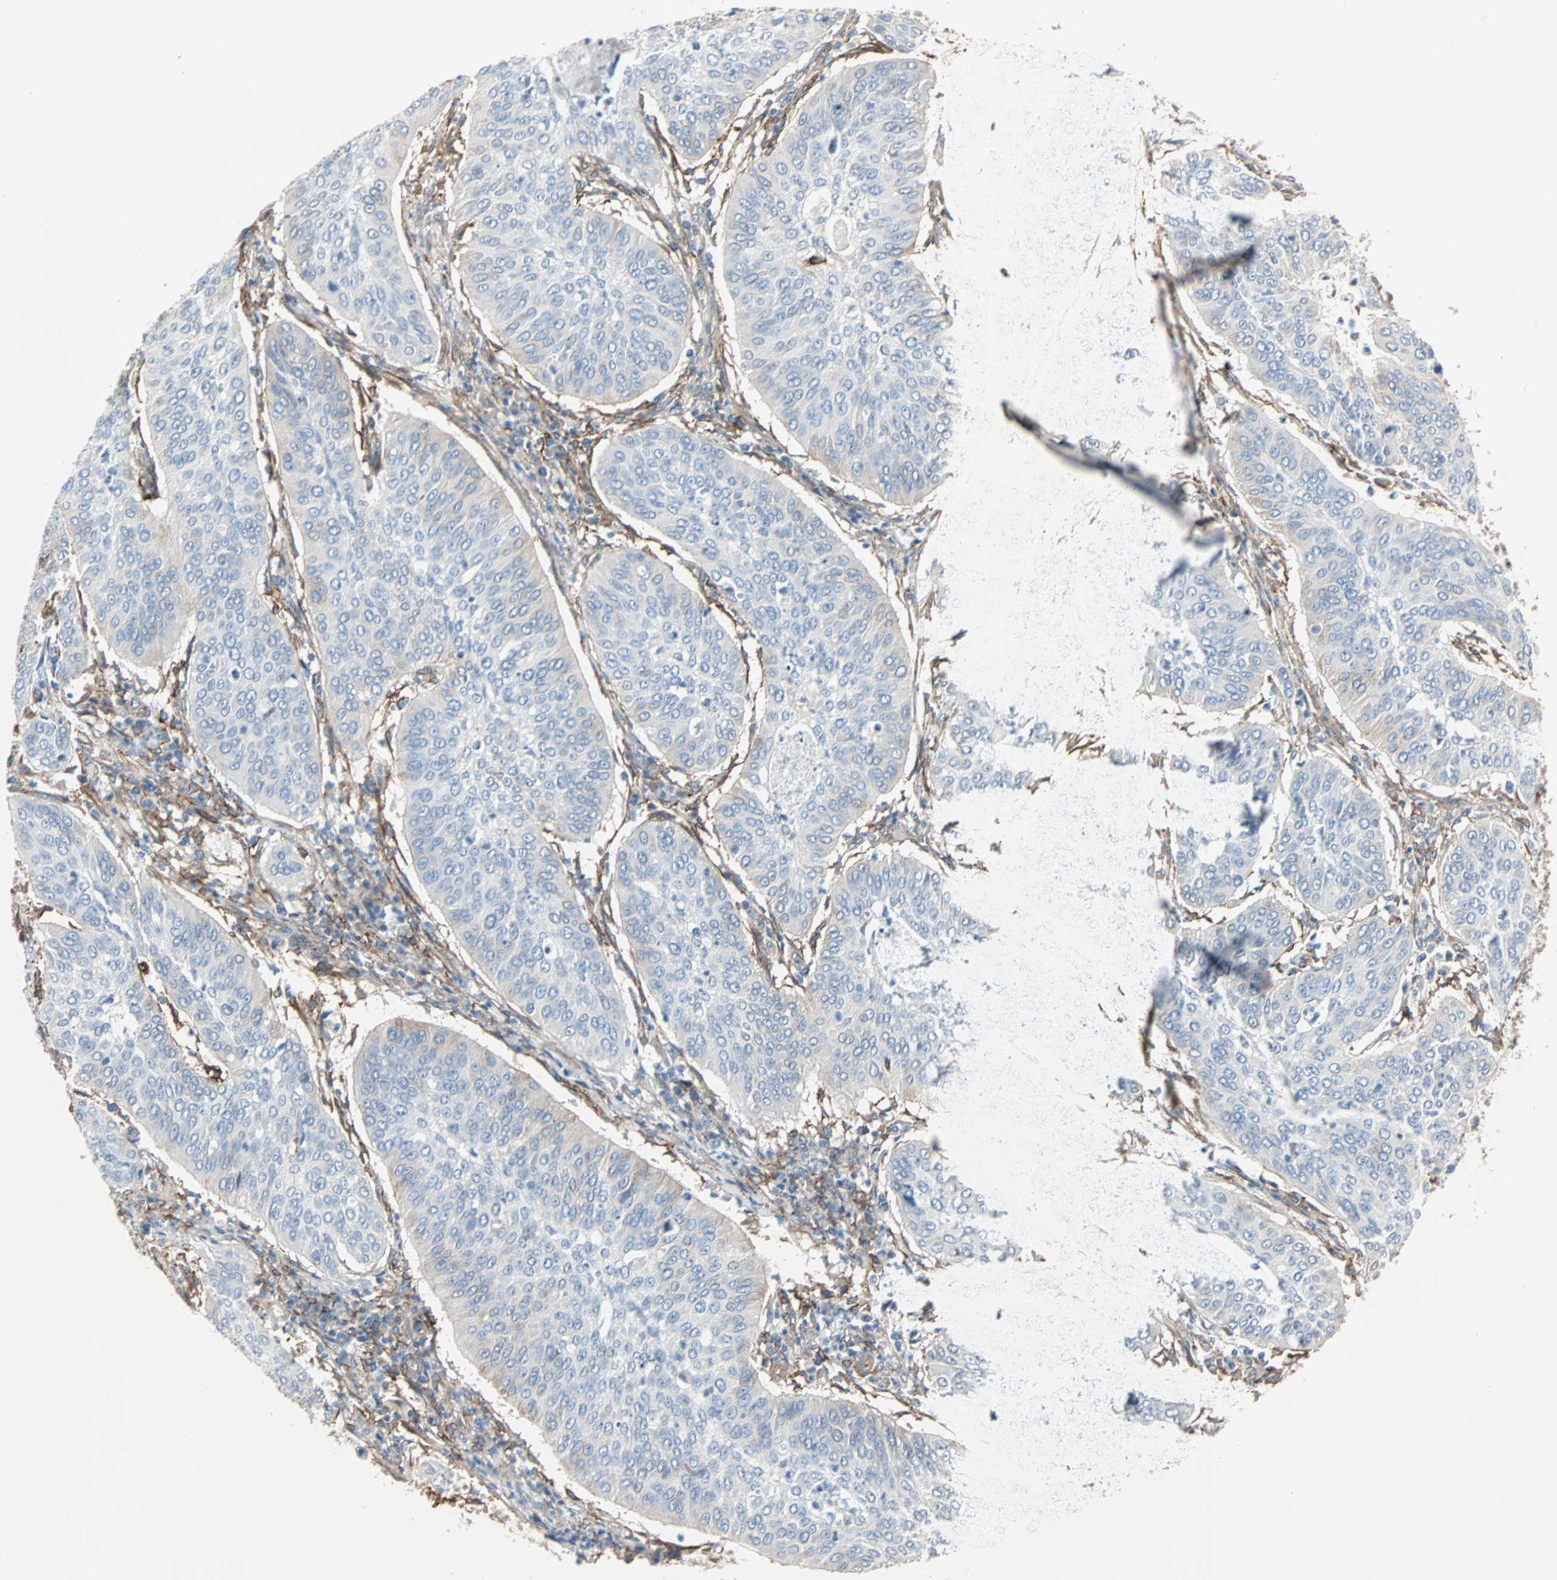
{"staining": {"intensity": "negative", "quantity": "none", "location": "none"}, "tissue": "cervical cancer", "cell_type": "Tumor cells", "image_type": "cancer", "snomed": [{"axis": "morphology", "description": "Normal tissue, NOS"}, {"axis": "morphology", "description": "Squamous cell carcinoma, NOS"}, {"axis": "topography", "description": "Cervix"}], "caption": "DAB immunohistochemical staining of squamous cell carcinoma (cervical) reveals no significant staining in tumor cells.", "gene": "EPB41L2", "patient": {"sex": "female", "age": 39}}